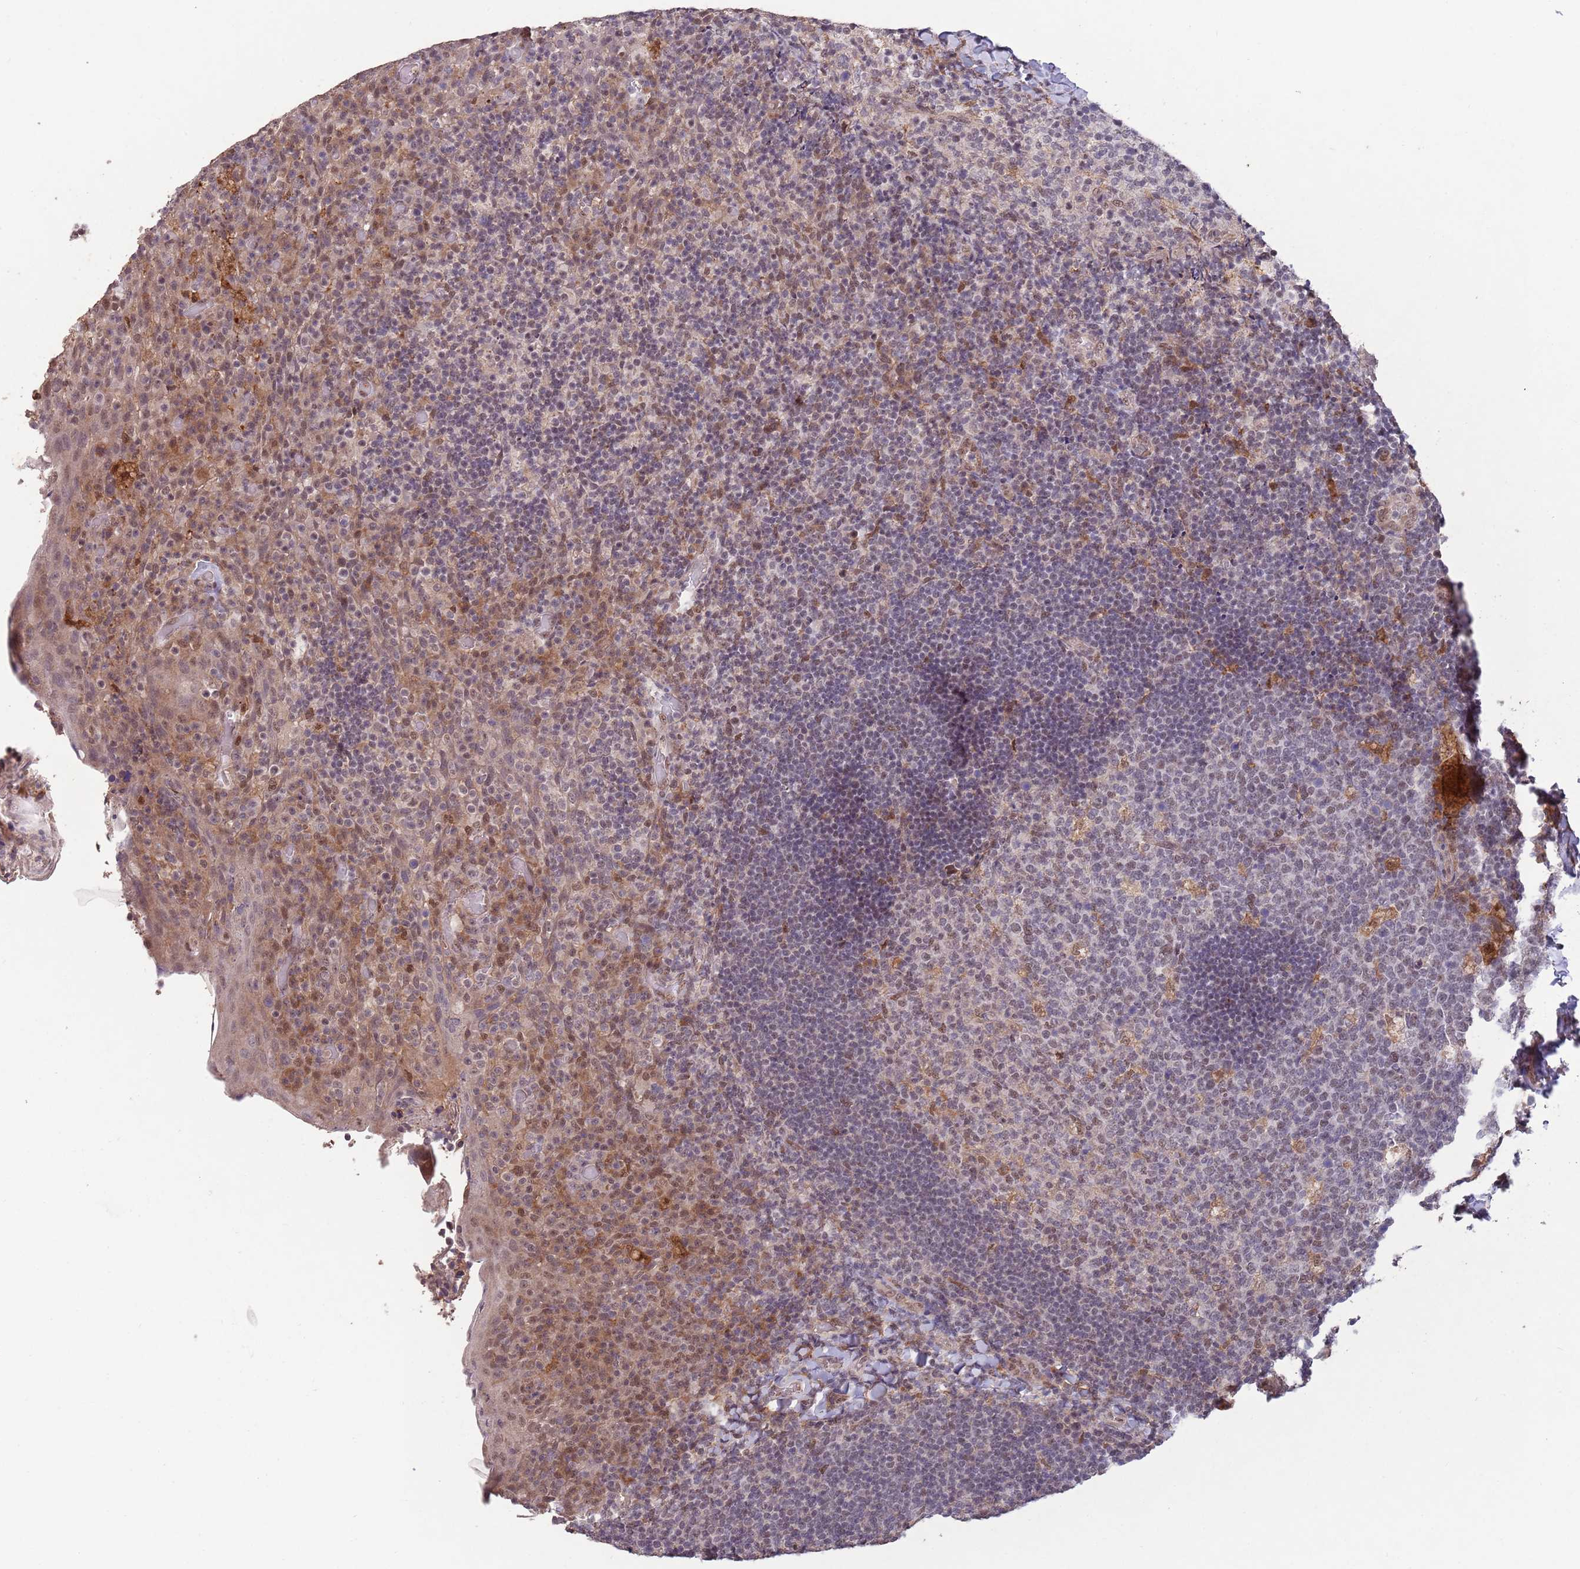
{"staining": {"intensity": "moderate", "quantity": "<25%", "location": "cytoplasmic/membranous,nuclear"}, "tissue": "tonsil", "cell_type": "Germinal center cells", "image_type": "normal", "snomed": [{"axis": "morphology", "description": "Normal tissue, NOS"}, {"axis": "topography", "description": "Tonsil"}], "caption": "Immunohistochemical staining of unremarkable tonsil reveals <25% levels of moderate cytoplasmic/membranous,nuclear protein expression in approximately <25% of germinal center cells. (DAB IHC, brown staining for protein, blue staining for nuclei).", "gene": "ZNF639", "patient": {"sex": "female", "age": 10}}